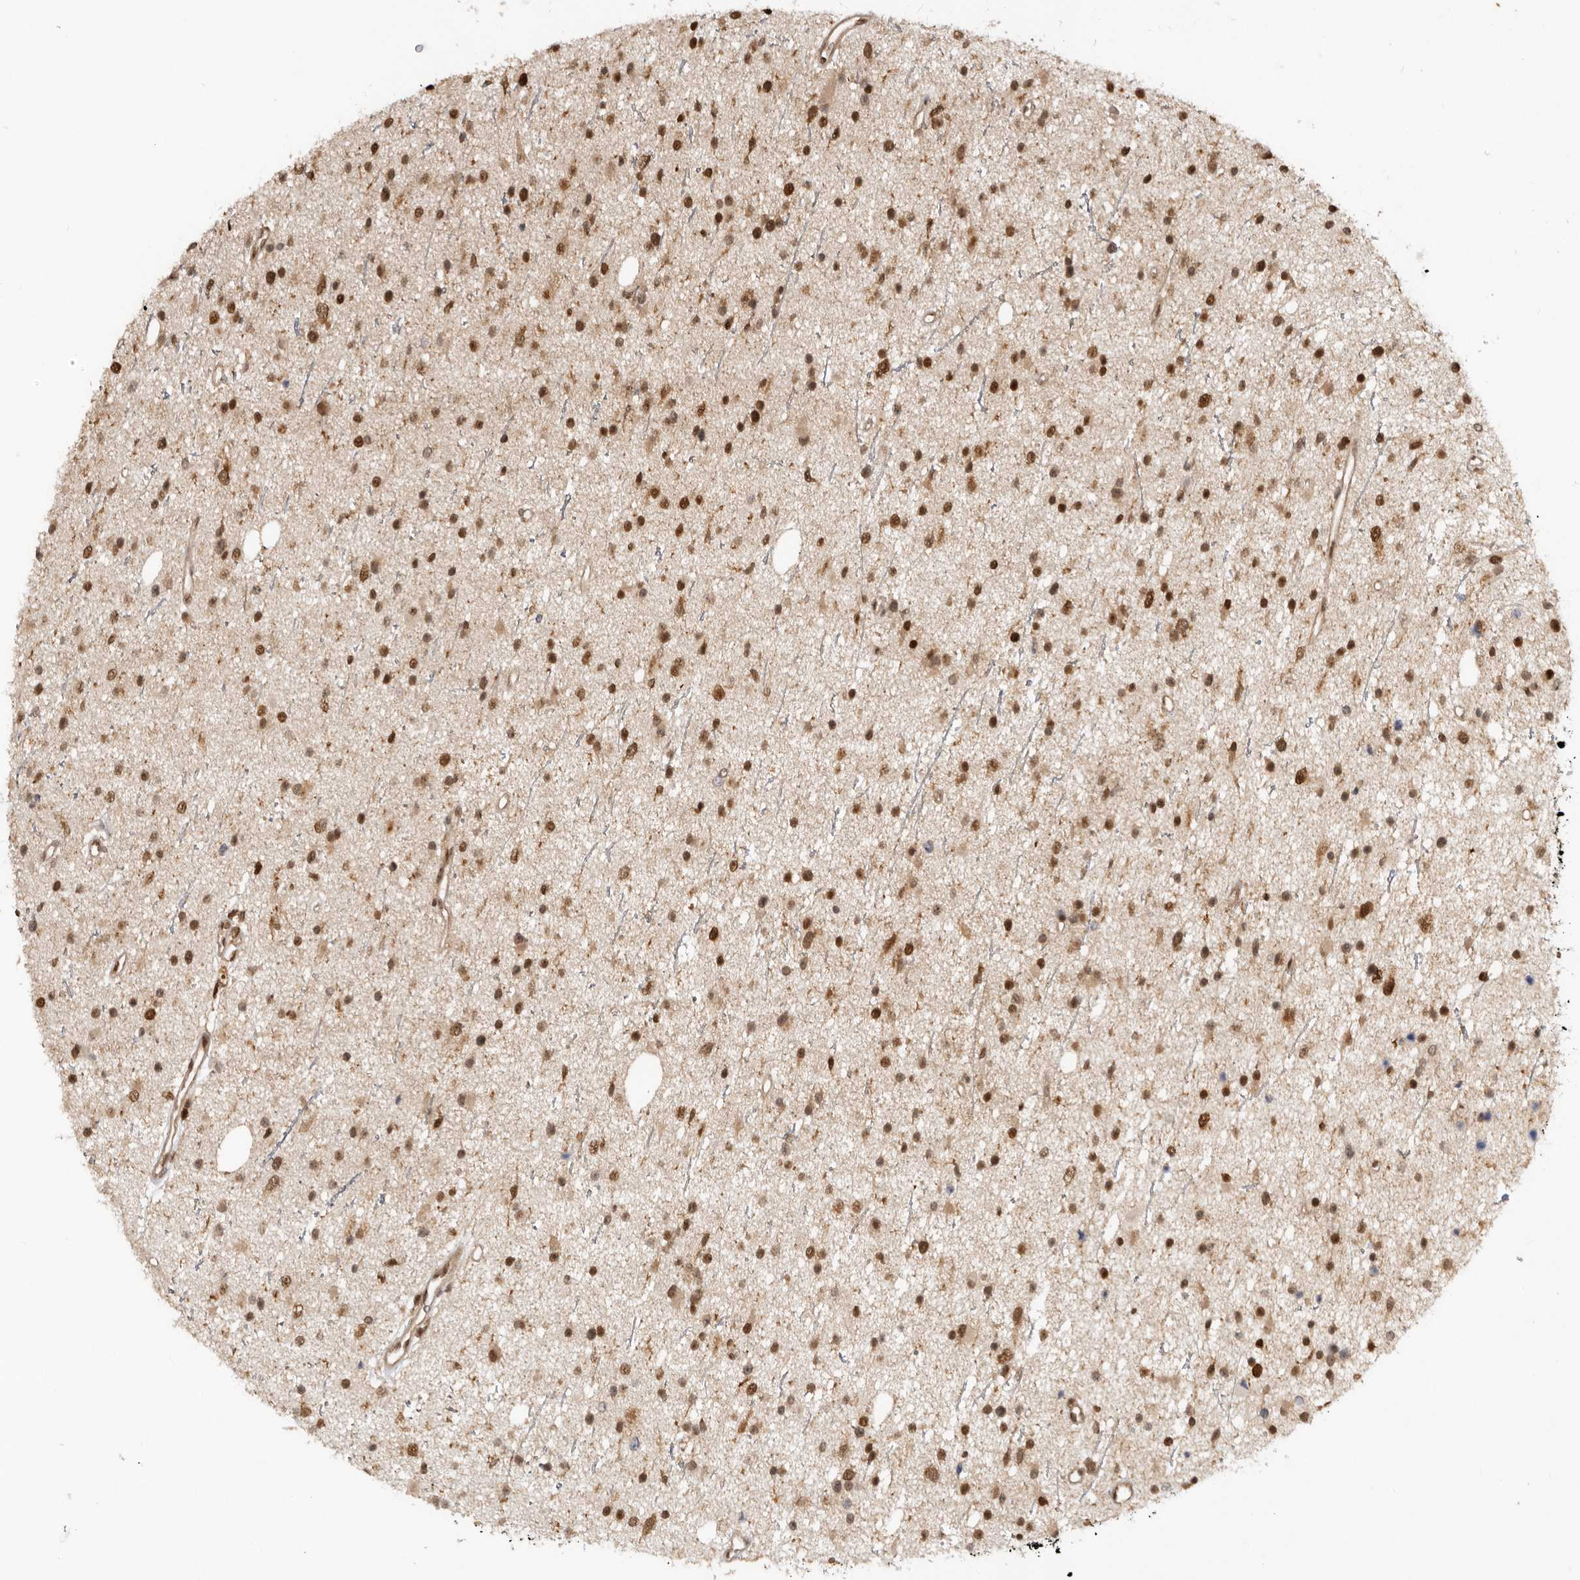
{"staining": {"intensity": "strong", "quantity": ">75%", "location": "nuclear"}, "tissue": "glioma", "cell_type": "Tumor cells", "image_type": "cancer", "snomed": [{"axis": "morphology", "description": "Glioma, malignant, Low grade"}, {"axis": "topography", "description": "Cerebral cortex"}], "caption": "A brown stain labels strong nuclear expression of a protein in human malignant low-grade glioma tumor cells.", "gene": "ADPRS", "patient": {"sex": "female", "age": 39}}